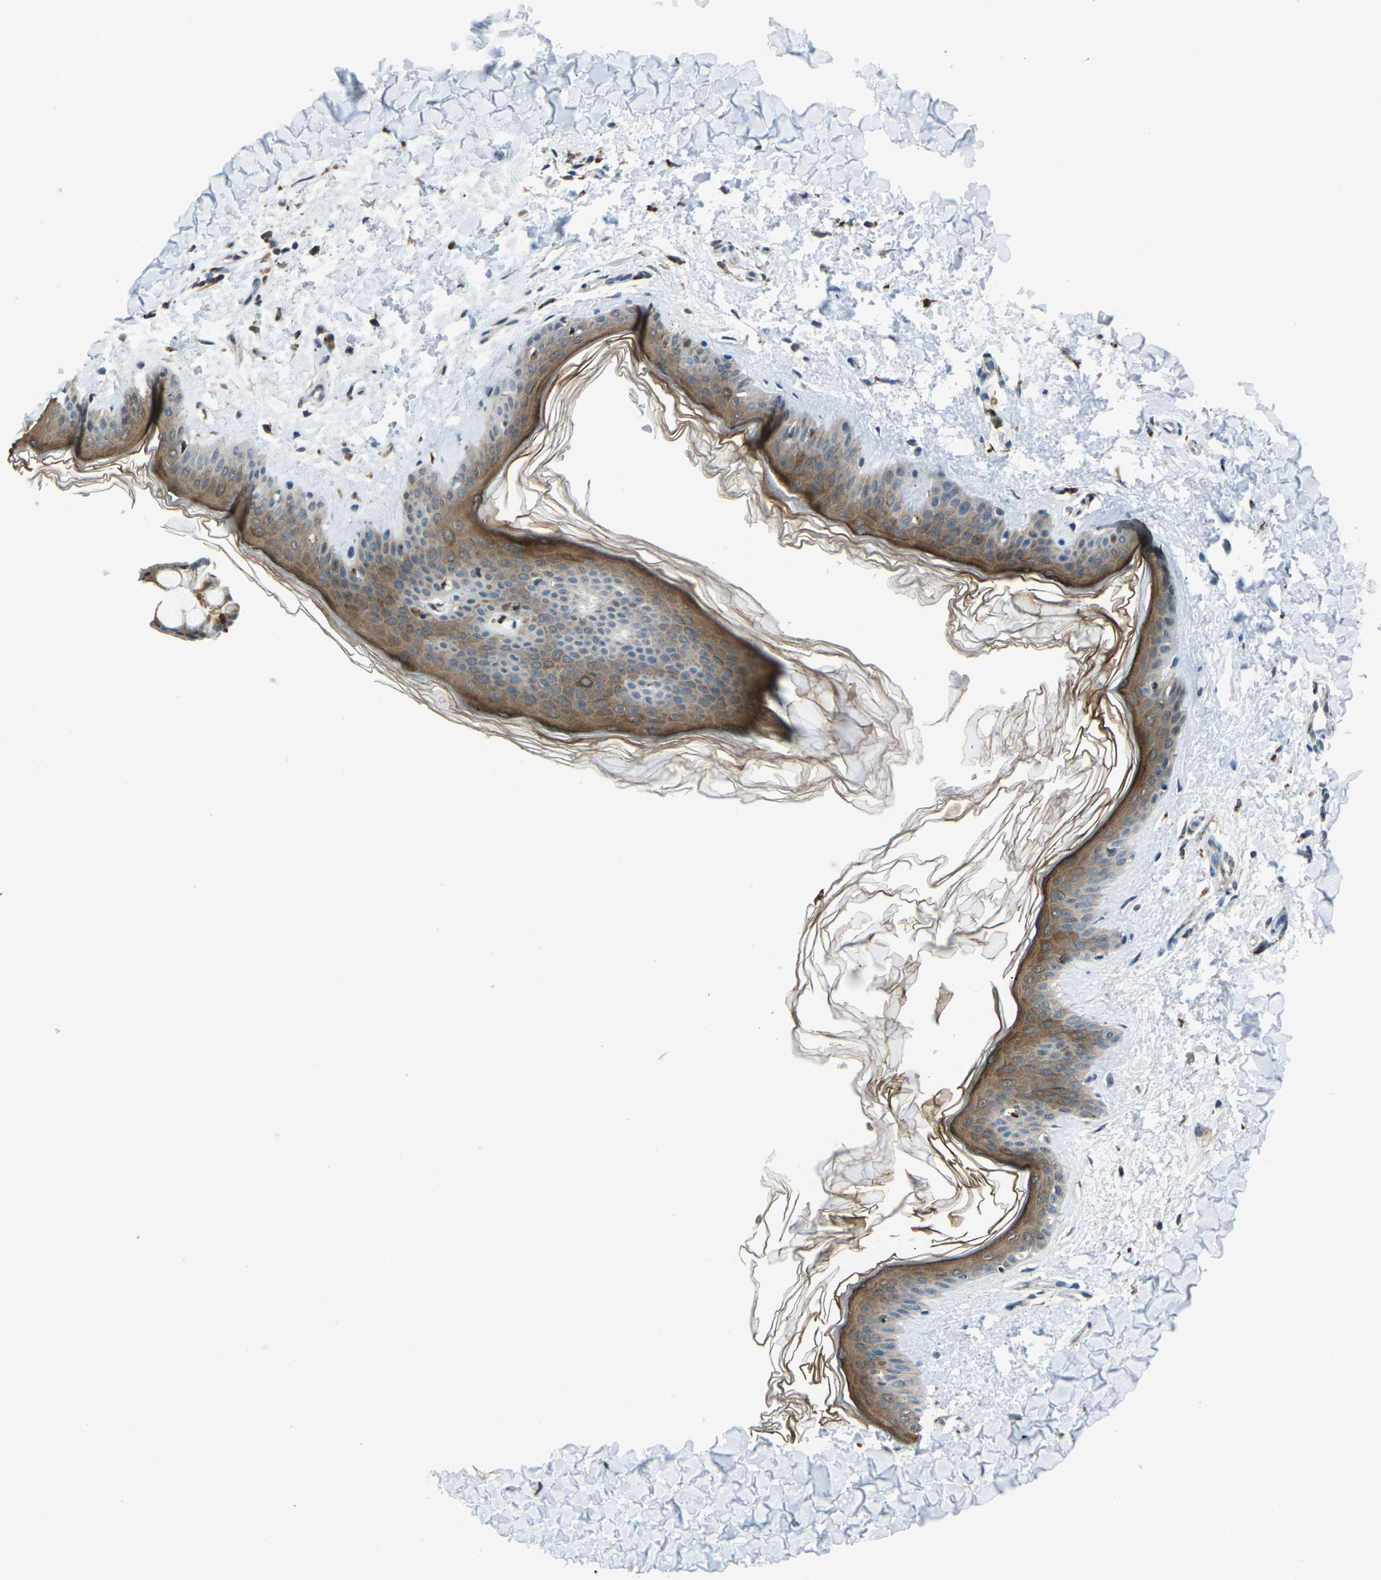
{"staining": {"intensity": "weak", "quantity": ">75%", "location": "cytoplasmic/membranous"}, "tissue": "skin", "cell_type": "Fibroblasts", "image_type": "normal", "snomed": [{"axis": "morphology", "description": "Normal tissue, NOS"}, {"axis": "topography", "description": "Skin"}], "caption": "IHC histopathology image of unremarkable skin: human skin stained using IHC reveals low levels of weak protein expression localized specifically in the cytoplasmic/membranous of fibroblasts, appearing as a cytoplasmic/membranous brown color.", "gene": "SLC31A2", "patient": {"sex": "female", "age": 41}}